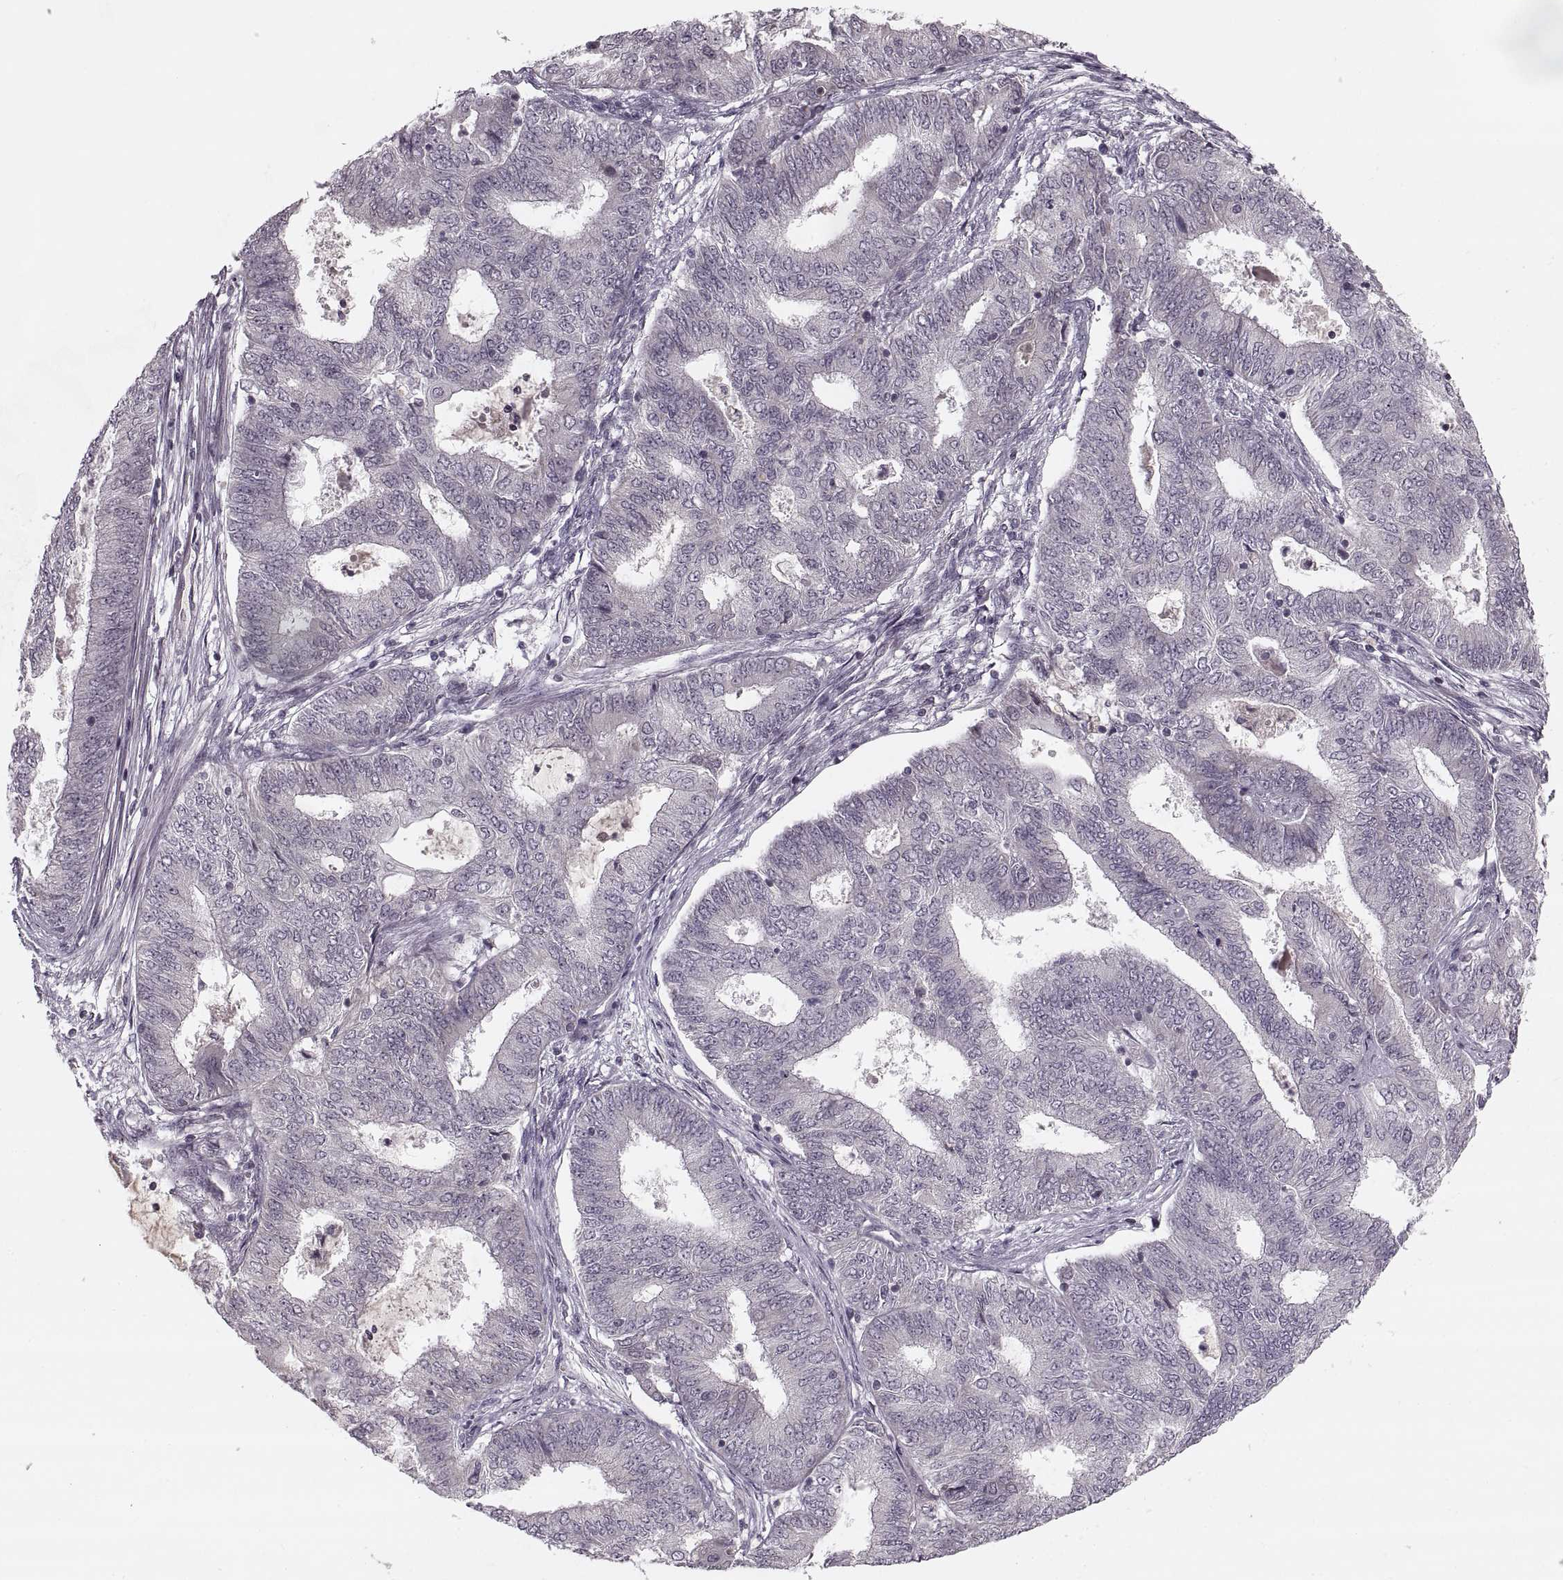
{"staining": {"intensity": "negative", "quantity": "none", "location": "none"}, "tissue": "endometrial cancer", "cell_type": "Tumor cells", "image_type": "cancer", "snomed": [{"axis": "morphology", "description": "Adenocarcinoma, NOS"}, {"axis": "topography", "description": "Endometrium"}], "caption": "High magnification brightfield microscopy of endometrial cancer (adenocarcinoma) stained with DAB (3,3'-diaminobenzidine) (brown) and counterstained with hematoxylin (blue): tumor cells show no significant expression.", "gene": "ASIC3", "patient": {"sex": "female", "age": 62}}